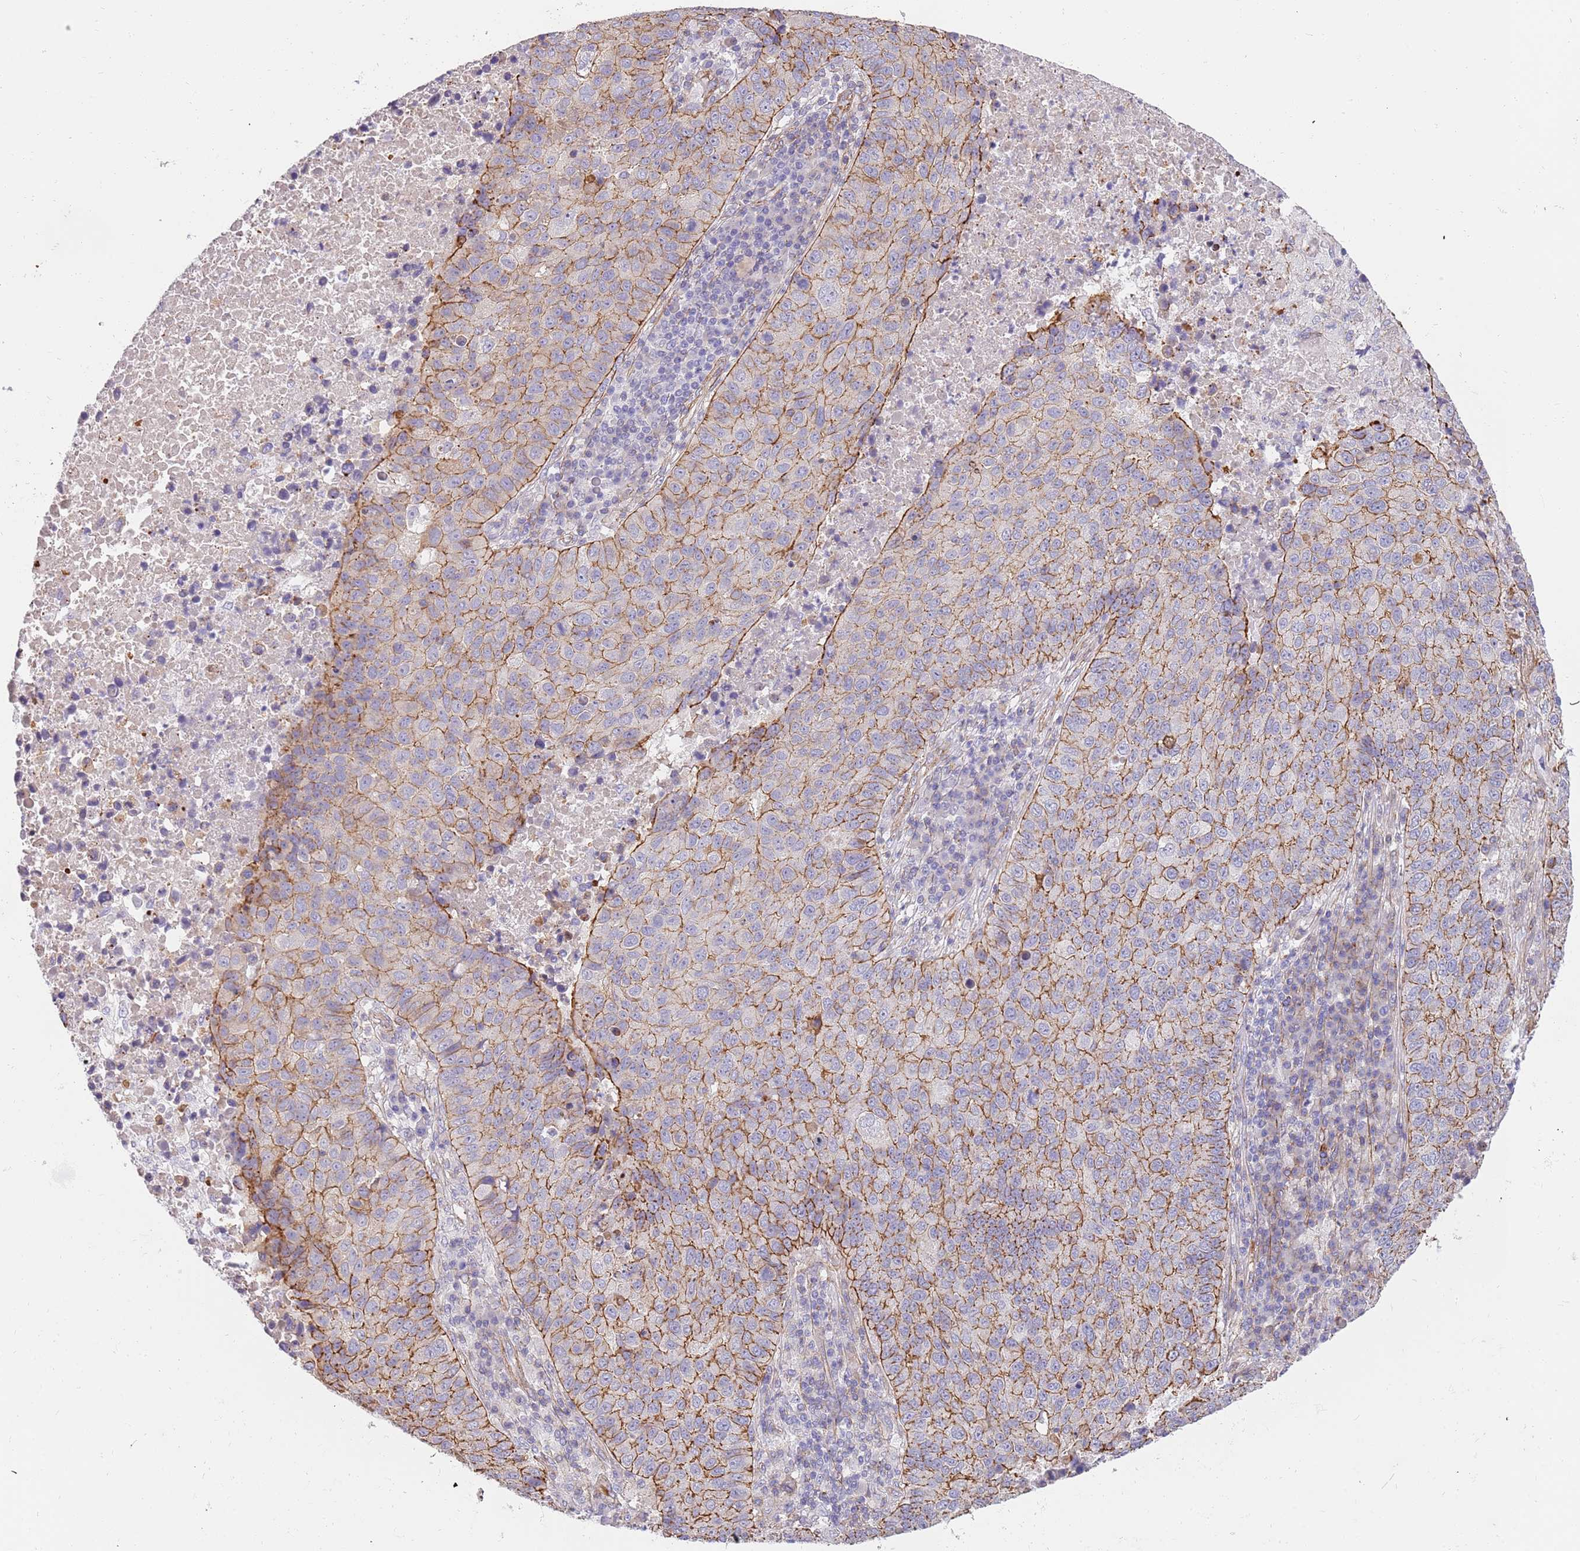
{"staining": {"intensity": "moderate", "quantity": "25%-75%", "location": "cytoplasmic/membranous"}, "tissue": "lung cancer", "cell_type": "Tumor cells", "image_type": "cancer", "snomed": [{"axis": "morphology", "description": "Squamous cell carcinoma, NOS"}, {"axis": "topography", "description": "Lung"}], "caption": "Immunohistochemistry (IHC) photomicrograph of neoplastic tissue: human squamous cell carcinoma (lung) stained using immunohistochemistry (IHC) reveals medium levels of moderate protein expression localized specifically in the cytoplasmic/membranous of tumor cells, appearing as a cytoplasmic/membranous brown color.", "gene": "GFRAL", "patient": {"sex": "male", "age": 73}}